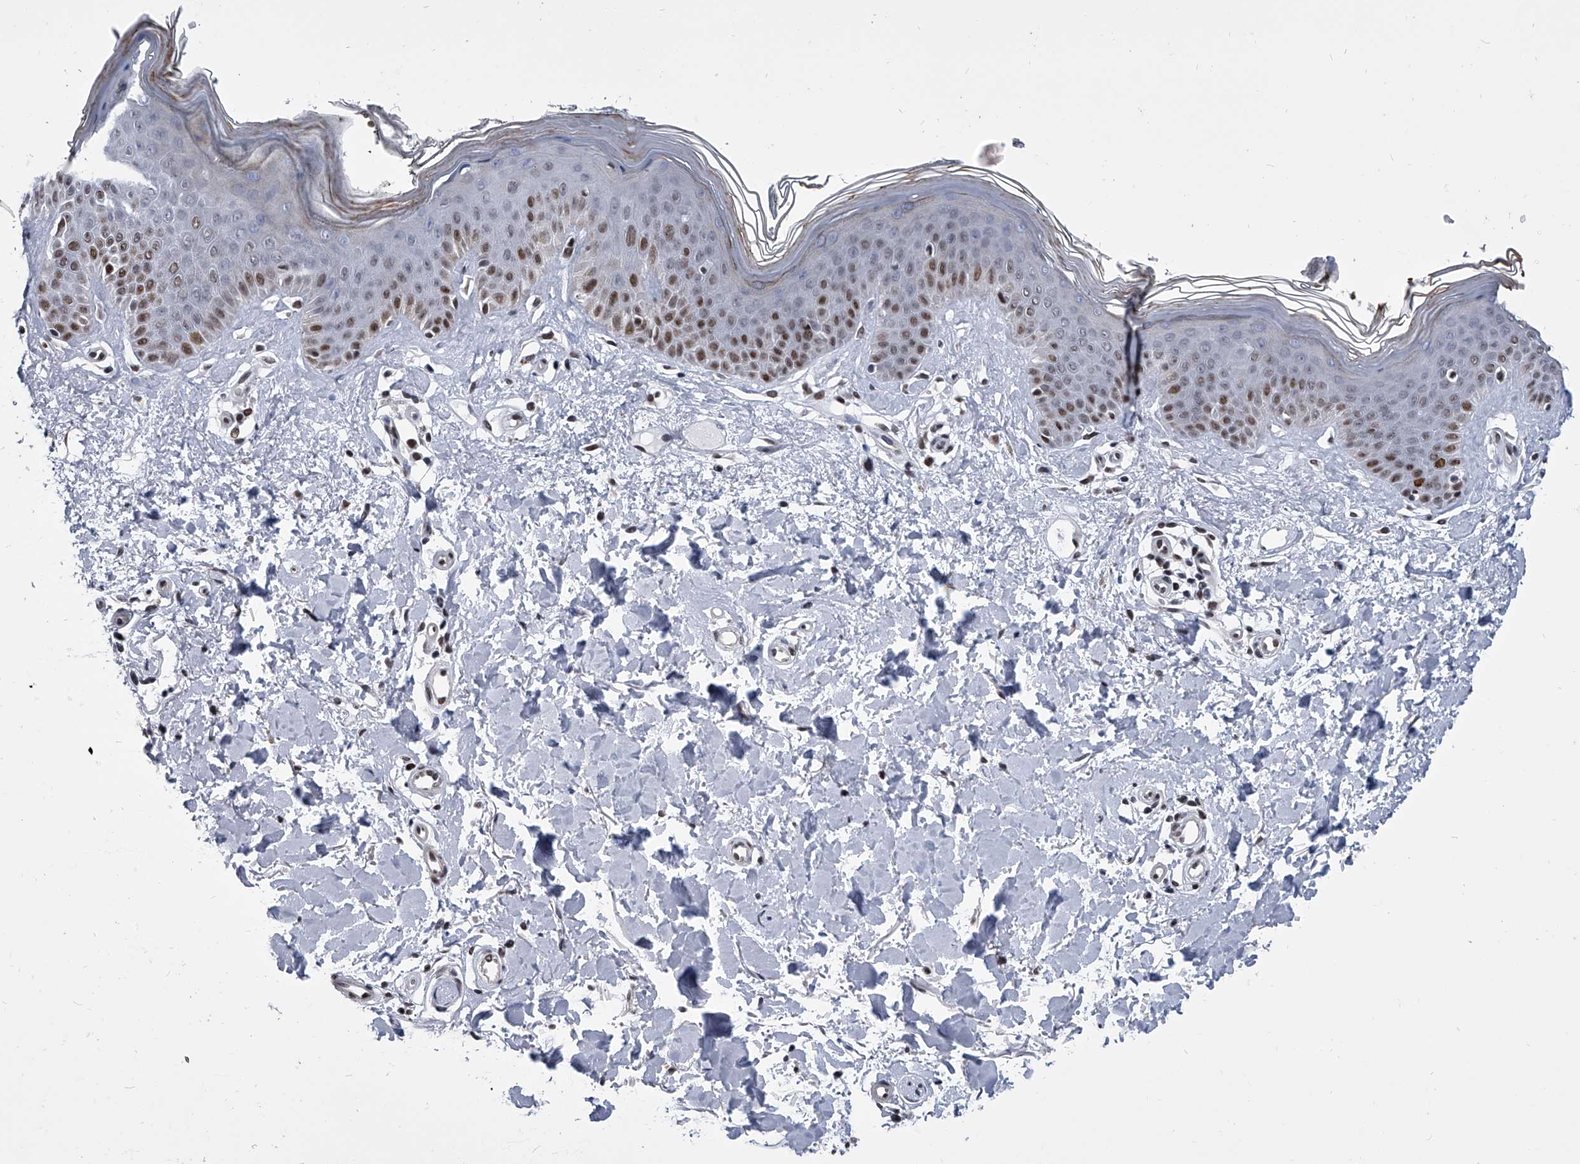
{"staining": {"intensity": "moderate", "quantity": ">75%", "location": "nuclear"}, "tissue": "skin", "cell_type": "Fibroblasts", "image_type": "normal", "snomed": [{"axis": "morphology", "description": "Normal tissue, NOS"}, {"axis": "topography", "description": "Skin"}], "caption": "Protein staining of benign skin demonstrates moderate nuclear positivity in approximately >75% of fibroblasts.", "gene": "SIM2", "patient": {"sex": "female", "age": 64}}